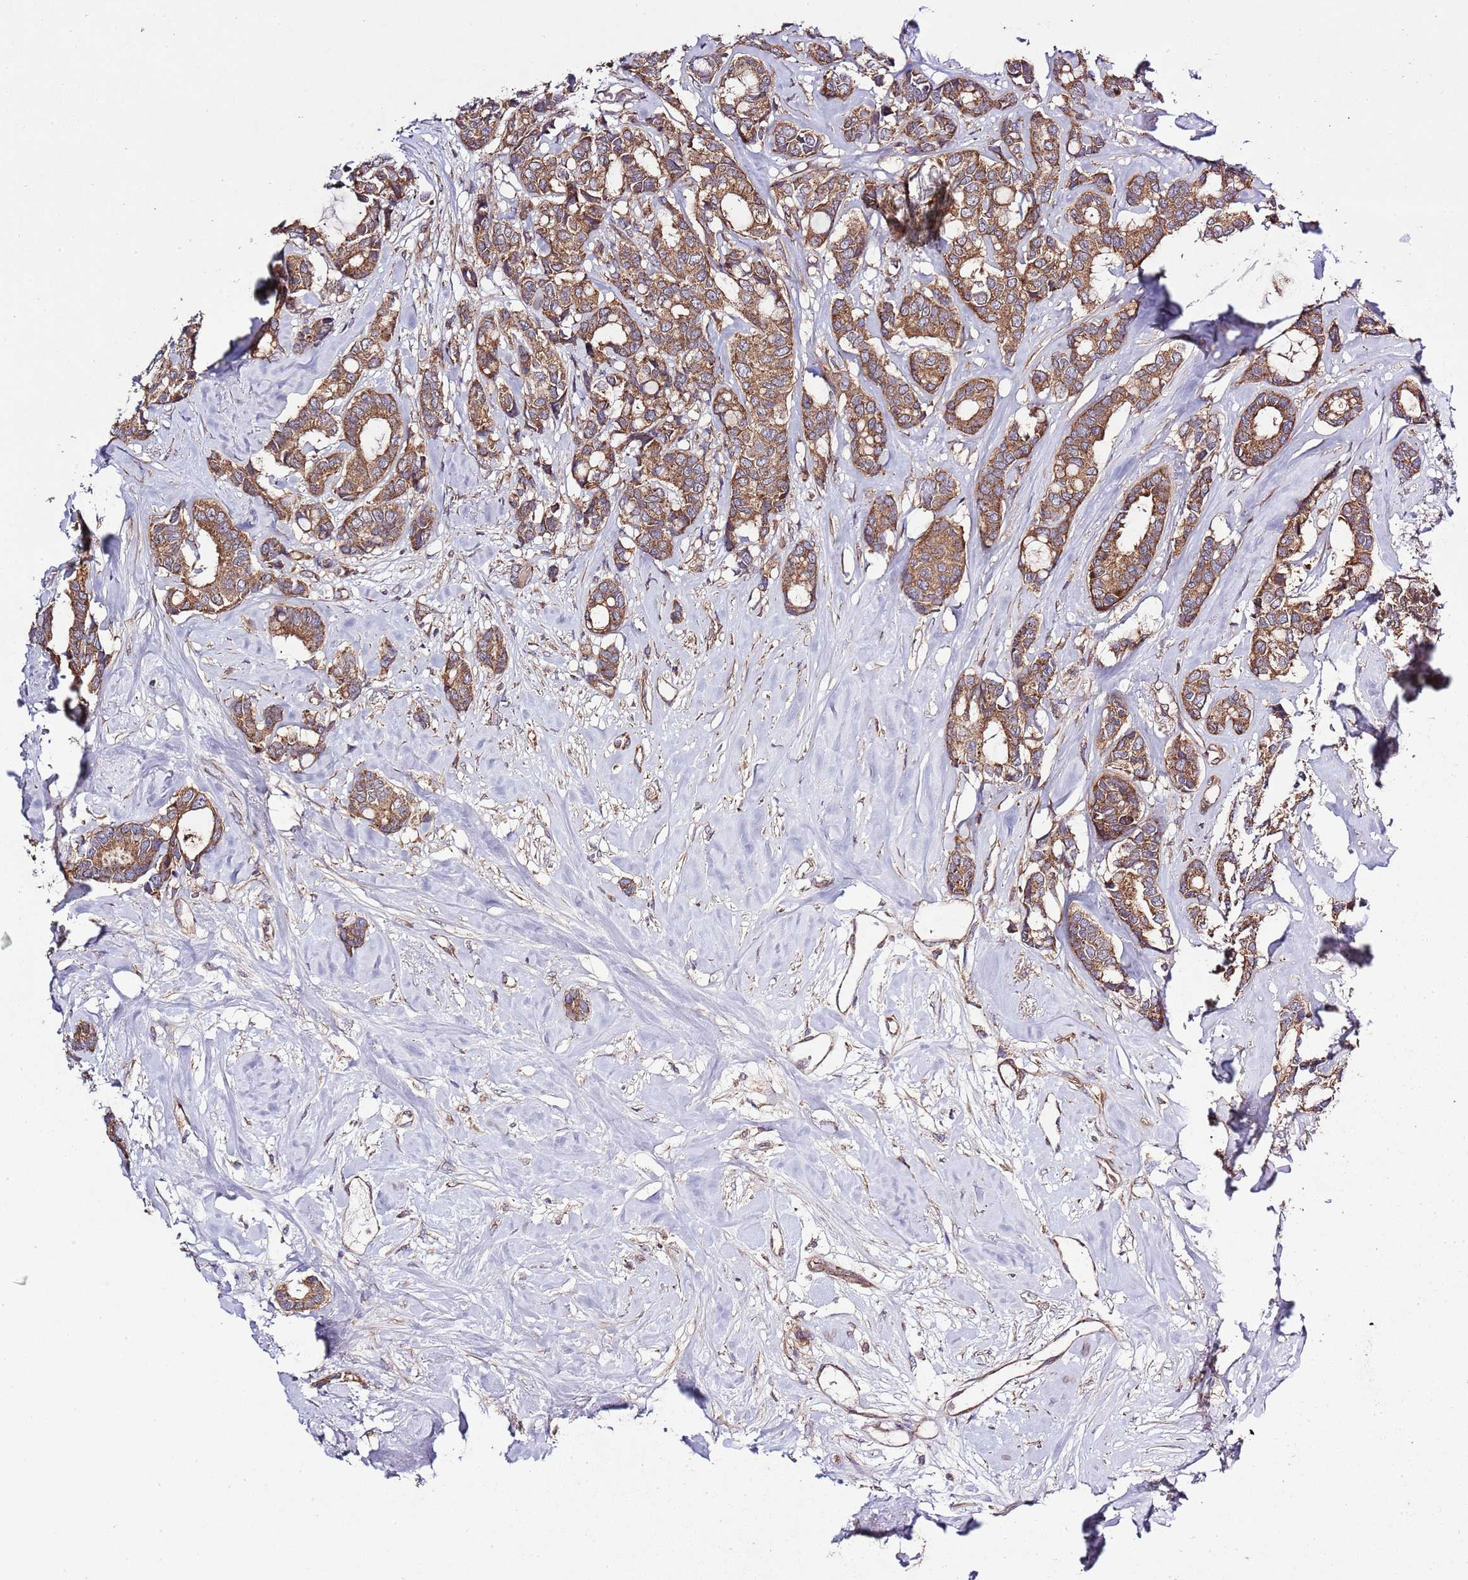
{"staining": {"intensity": "moderate", "quantity": ">75%", "location": "cytoplasmic/membranous"}, "tissue": "breast cancer", "cell_type": "Tumor cells", "image_type": "cancer", "snomed": [{"axis": "morphology", "description": "Duct carcinoma"}, {"axis": "topography", "description": "Breast"}], "caption": "About >75% of tumor cells in human infiltrating ductal carcinoma (breast) display moderate cytoplasmic/membranous protein staining as visualized by brown immunohistochemical staining.", "gene": "MFNG", "patient": {"sex": "female", "age": 87}}